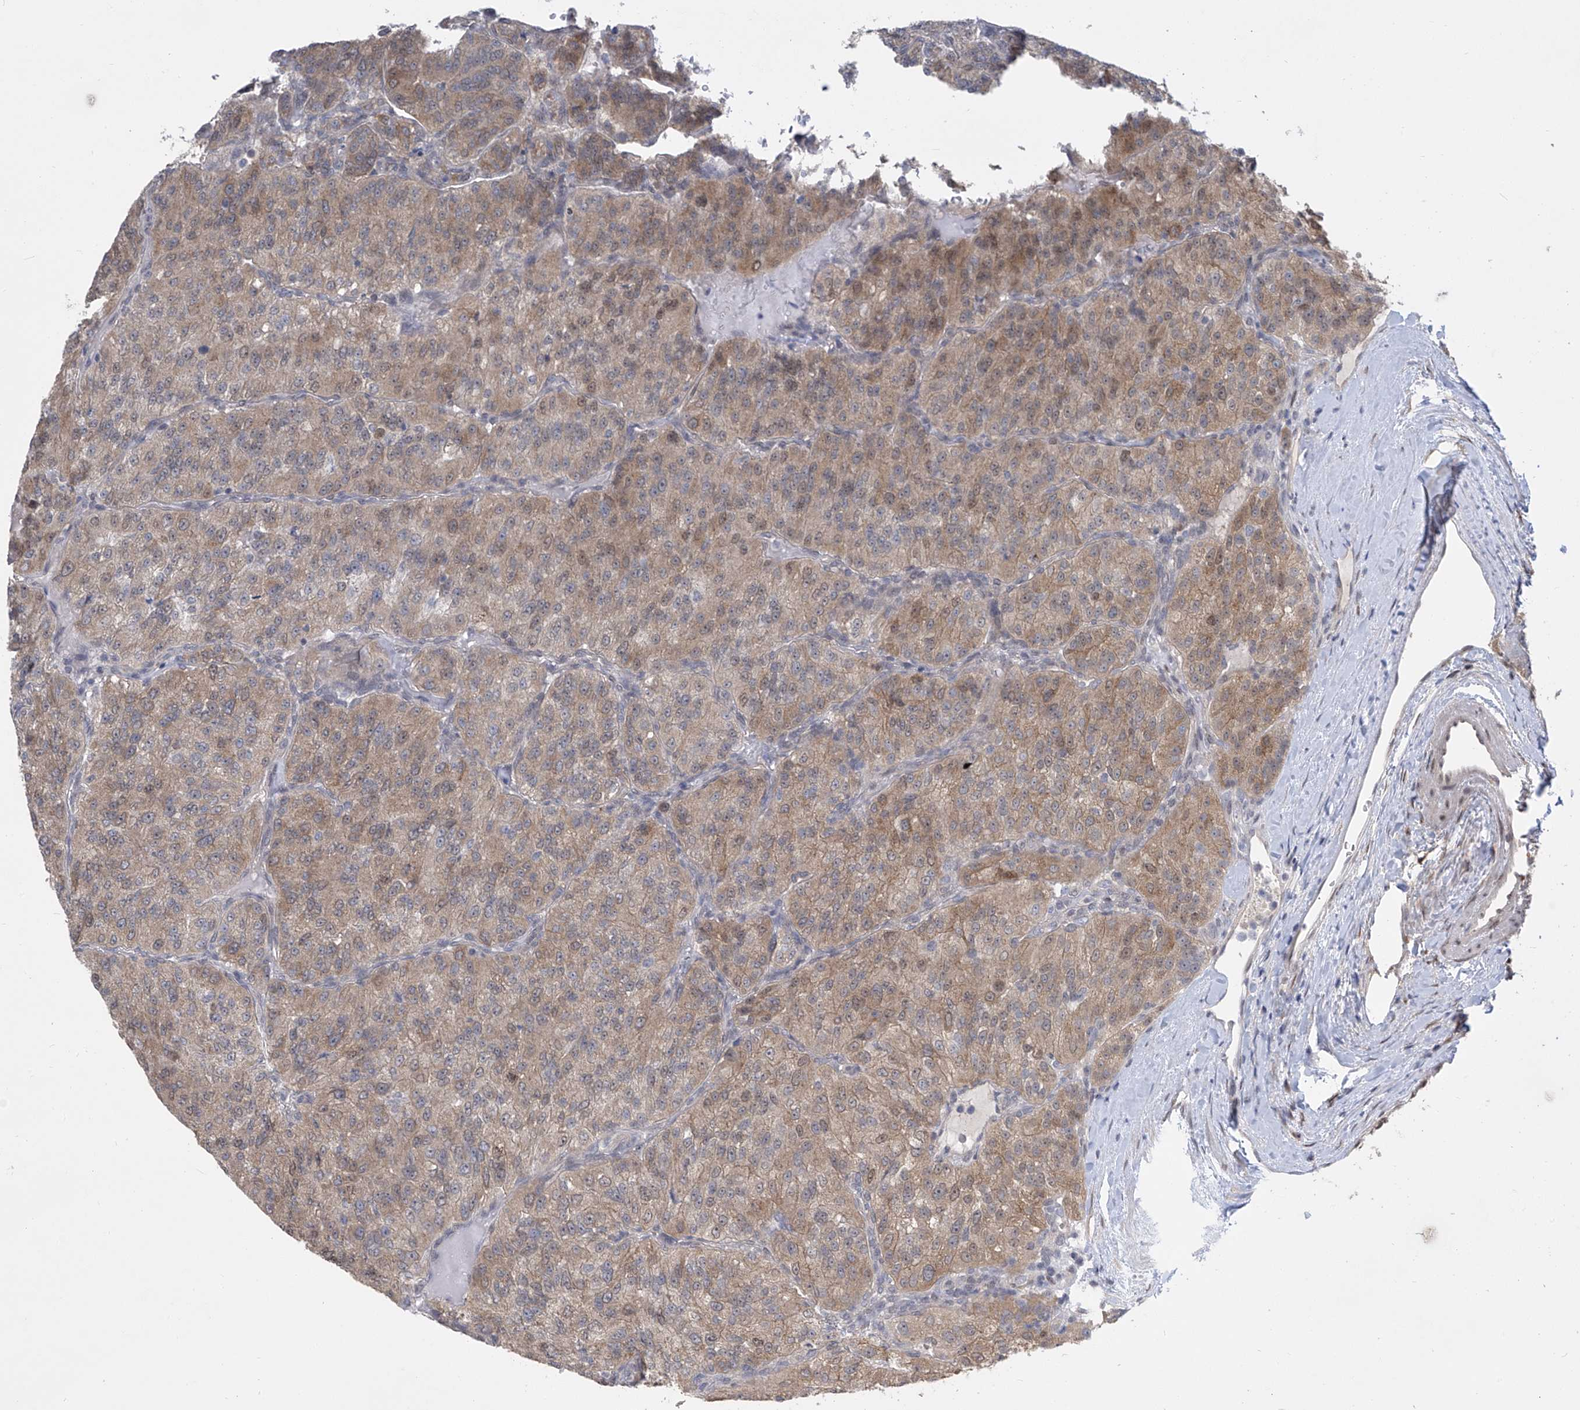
{"staining": {"intensity": "moderate", "quantity": "25%-75%", "location": "cytoplasmic/membranous"}, "tissue": "renal cancer", "cell_type": "Tumor cells", "image_type": "cancer", "snomed": [{"axis": "morphology", "description": "Adenocarcinoma, NOS"}, {"axis": "topography", "description": "Kidney"}], "caption": "Immunohistochemistry photomicrograph of neoplastic tissue: renal cancer (adenocarcinoma) stained using IHC shows medium levels of moderate protein expression localized specifically in the cytoplasmic/membranous of tumor cells, appearing as a cytoplasmic/membranous brown color.", "gene": "CETN2", "patient": {"sex": "female", "age": 63}}